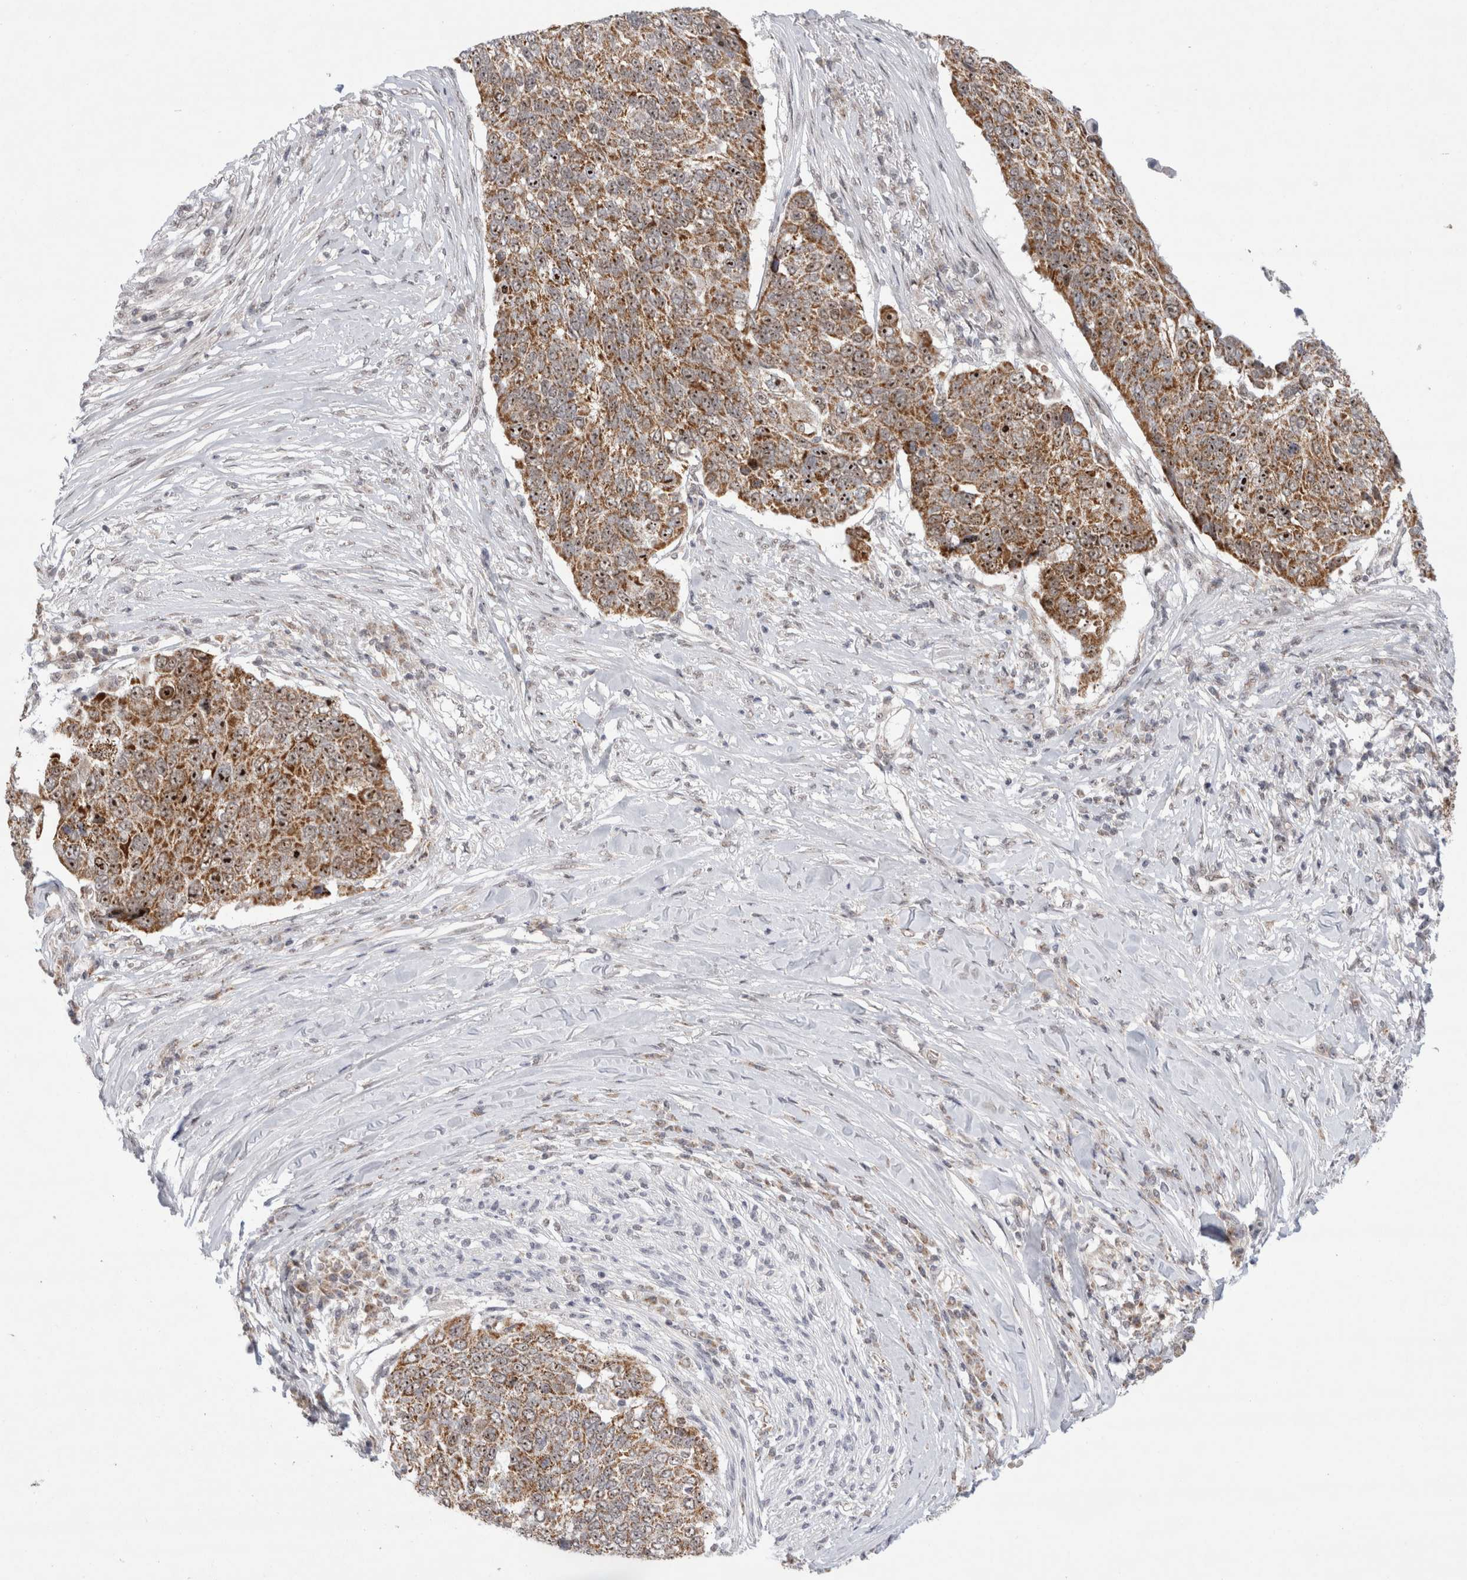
{"staining": {"intensity": "moderate", "quantity": ">75%", "location": "cytoplasmic/membranous,nuclear"}, "tissue": "lung cancer", "cell_type": "Tumor cells", "image_type": "cancer", "snomed": [{"axis": "morphology", "description": "Squamous cell carcinoma, NOS"}, {"axis": "topography", "description": "Lung"}], "caption": "High-power microscopy captured an IHC photomicrograph of lung squamous cell carcinoma, revealing moderate cytoplasmic/membranous and nuclear positivity in approximately >75% of tumor cells. (DAB (3,3'-diaminobenzidine) IHC, brown staining for protein, blue staining for nuclei).", "gene": "MRPL37", "patient": {"sex": "male", "age": 66}}